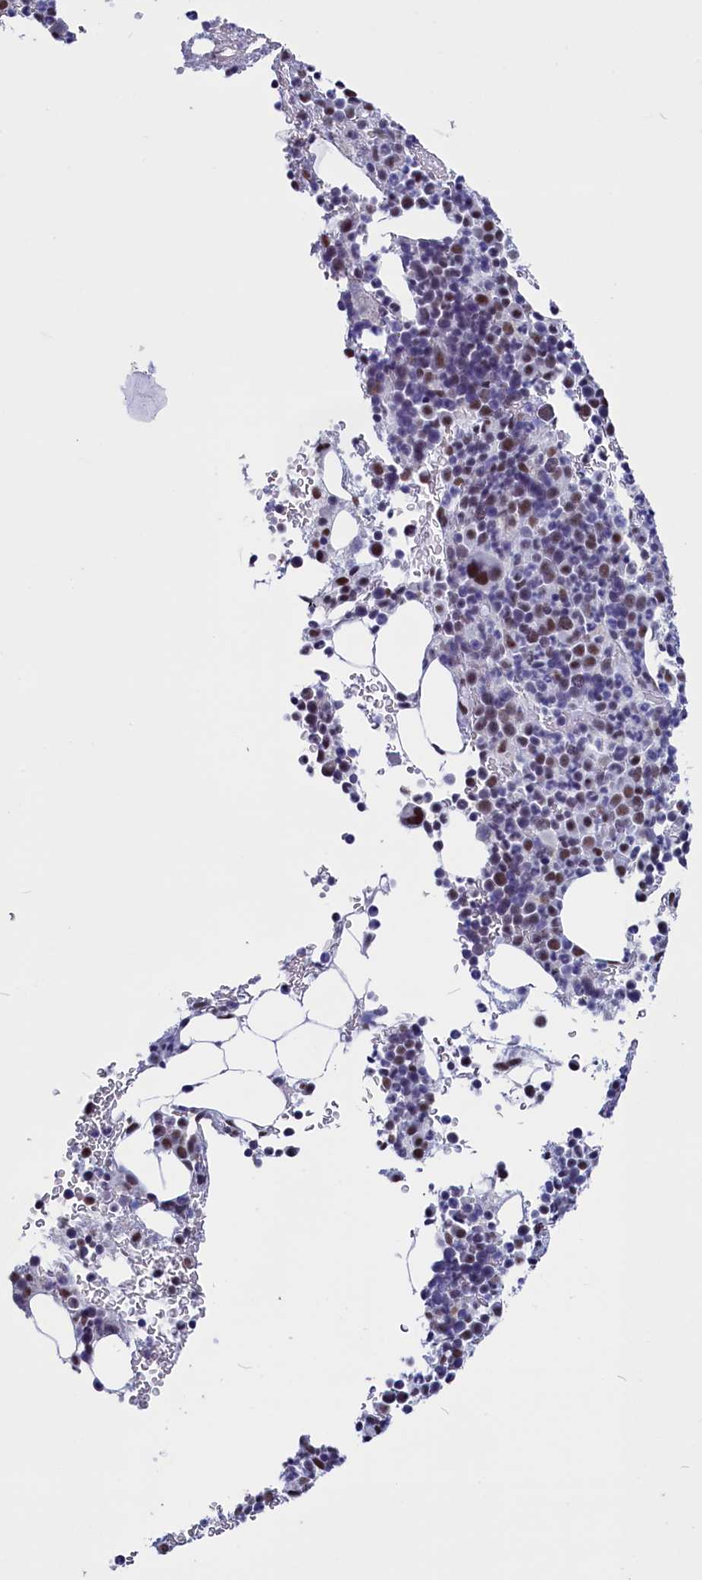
{"staining": {"intensity": "moderate", "quantity": "25%-75%", "location": "nuclear"}, "tissue": "bone marrow", "cell_type": "Hematopoietic cells", "image_type": "normal", "snomed": [{"axis": "morphology", "description": "Normal tissue, NOS"}, {"axis": "topography", "description": "Bone marrow"}], "caption": "The photomicrograph displays staining of benign bone marrow, revealing moderate nuclear protein staining (brown color) within hematopoietic cells. Using DAB (brown) and hematoxylin (blue) stains, captured at high magnification using brightfield microscopy.", "gene": "CD2BP2", "patient": {"sex": "female", "age": 82}}